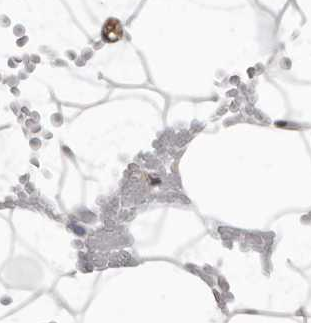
{"staining": {"intensity": "negative", "quantity": "none", "location": "none"}, "tissue": "adipose tissue", "cell_type": "Adipocytes", "image_type": "normal", "snomed": [{"axis": "morphology", "description": "Normal tissue, NOS"}, {"axis": "topography", "description": "Breast"}], "caption": "Micrograph shows no protein expression in adipocytes of unremarkable adipose tissue.", "gene": "MRPL18", "patient": {"sex": "female", "age": 23}}